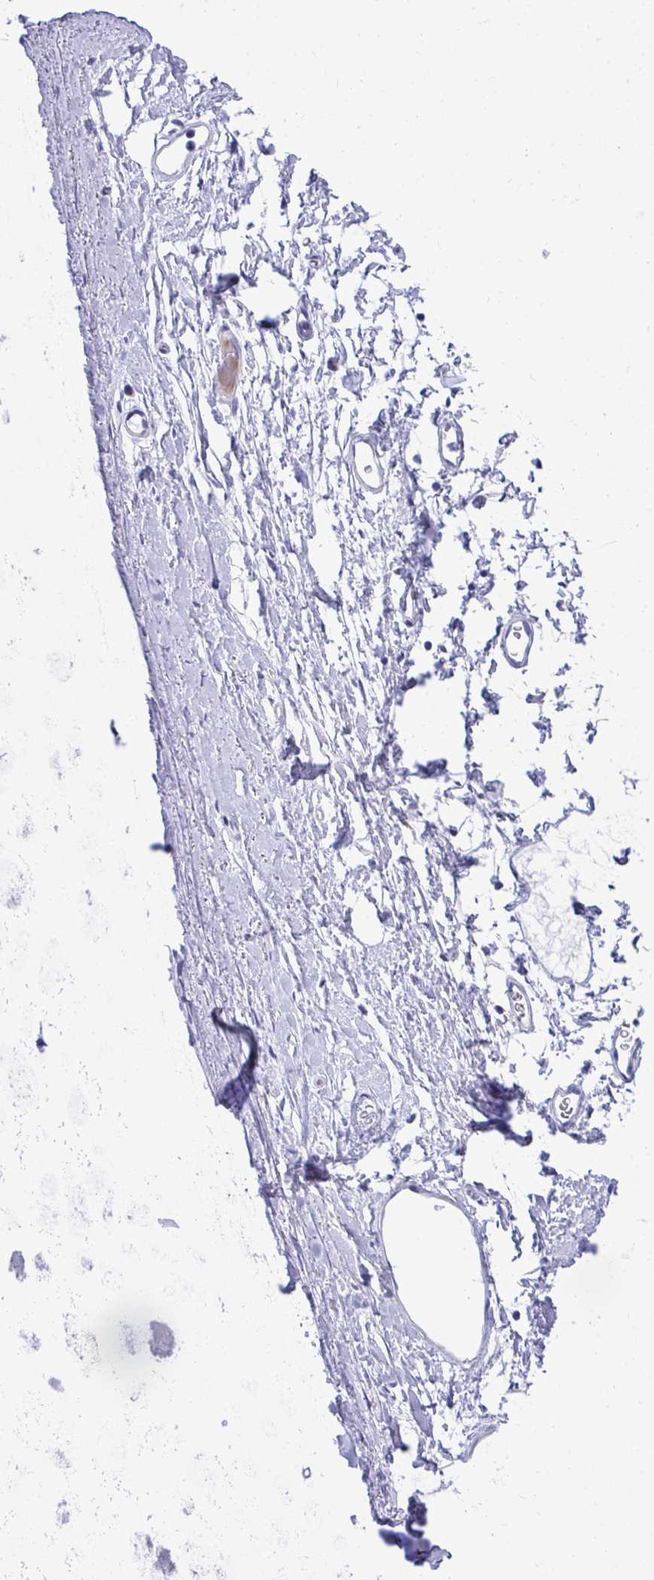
{"staining": {"intensity": "negative", "quantity": "none", "location": "none"}, "tissue": "adipose tissue", "cell_type": "Adipocytes", "image_type": "normal", "snomed": [{"axis": "morphology", "description": "Normal tissue, NOS"}, {"axis": "topography", "description": "Lymph node"}, {"axis": "topography", "description": "Cartilage tissue"}, {"axis": "topography", "description": "Bronchus"}], "caption": "The immunohistochemistry (IHC) micrograph has no significant expression in adipocytes of adipose tissue. Nuclei are stained in blue.", "gene": "TSBP1", "patient": {"sex": "female", "age": 70}}